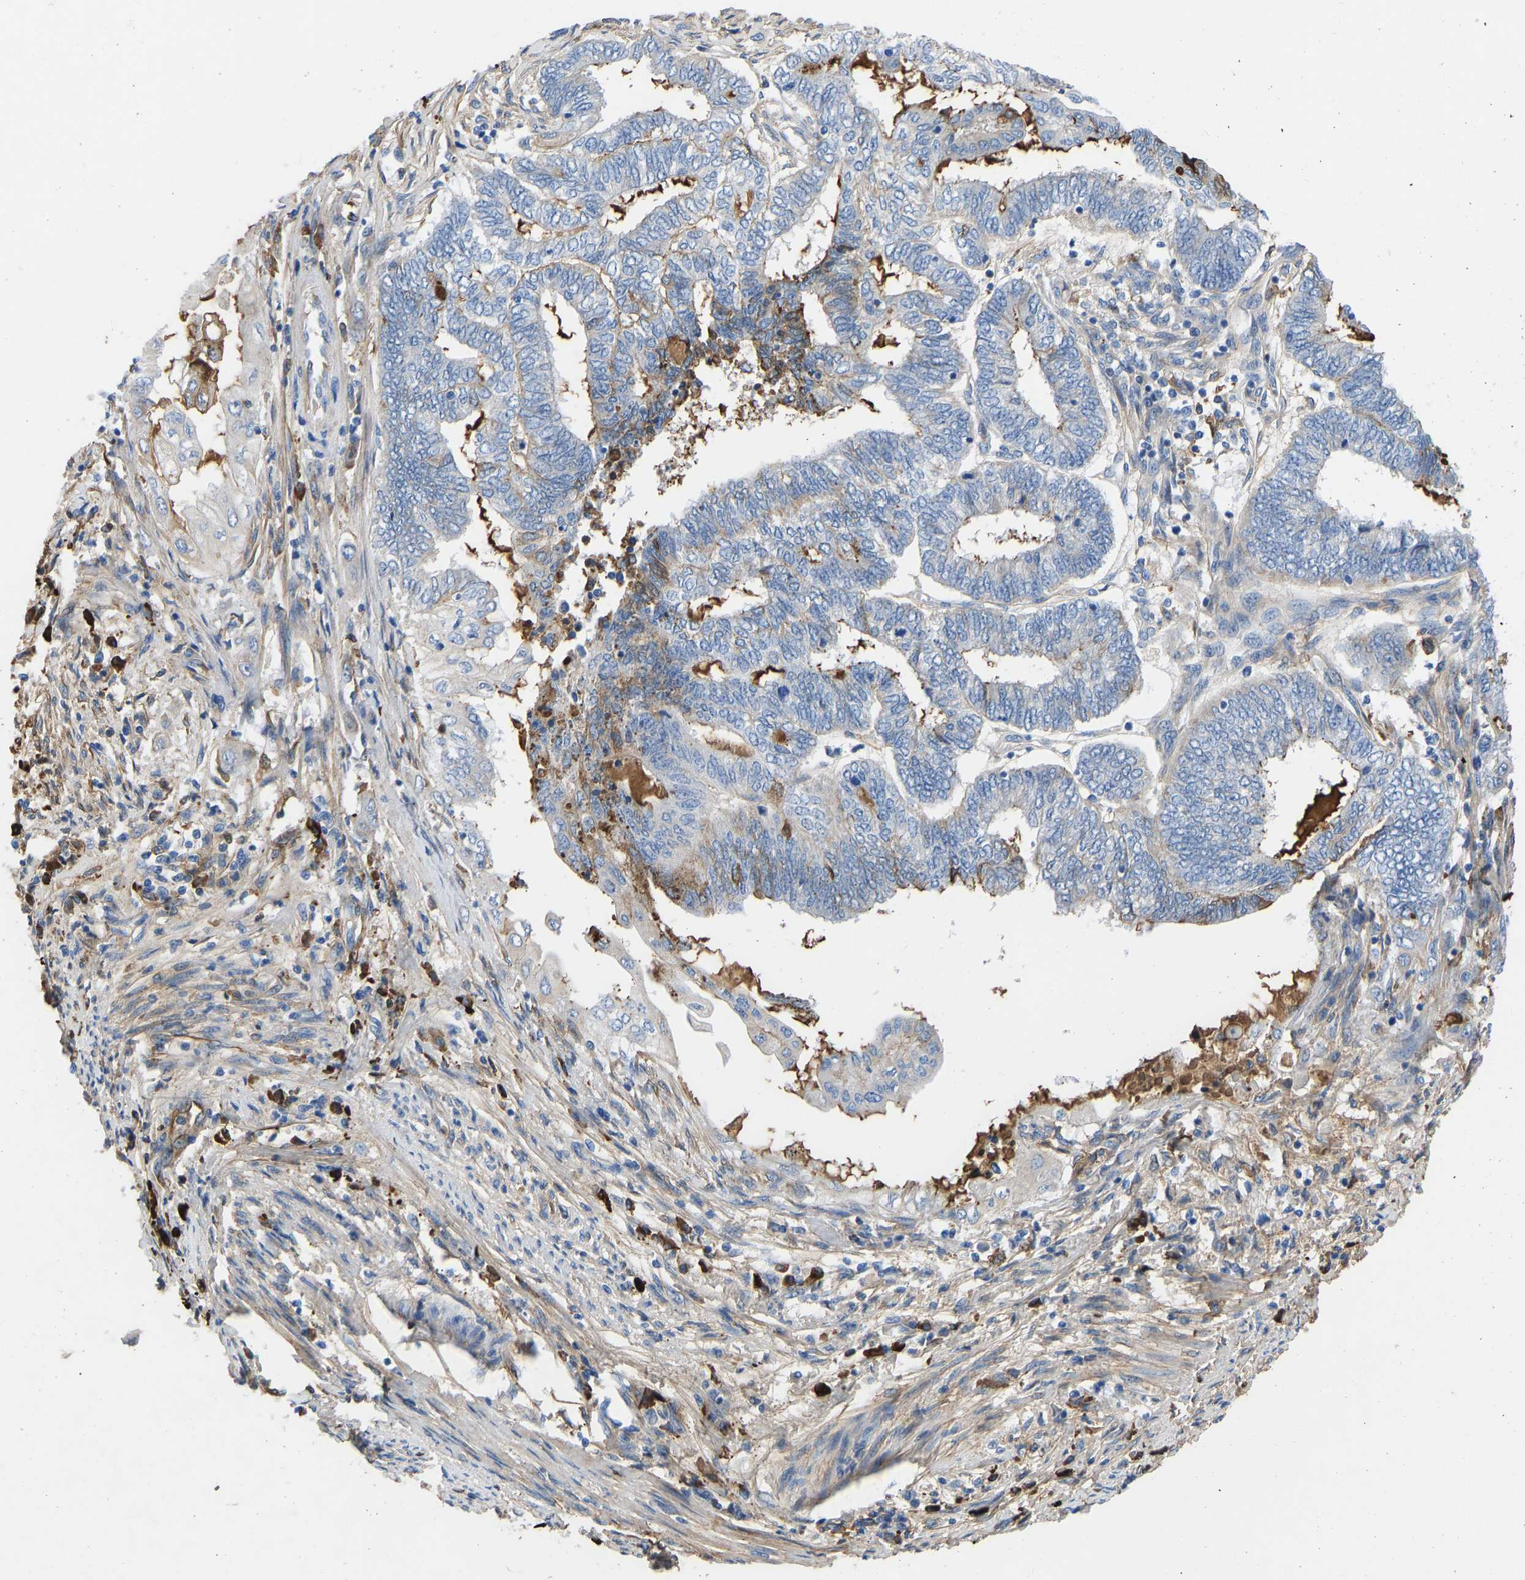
{"staining": {"intensity": "negative", "quantity": "none", "location": "none"}, "tissue": "endometrial cancer", "cell_type": "Tumor cells", "image_type": "cancer", "snomed": [{"axis": "morphology", "description": "Adenocarcinoma, NOS"}, {"axis": "topography", "description": "Uterus"}, {"axis": "topography", "description": "Endometrium"}], "caption": "This is a photomicrograph of IHC staining of endometrial cancer, which shows no staining in tumor cells. Brightfield microscopy of immunohistochemistry (IHC) stained with DAB (brown) and hematoxylin (blue), captured at high magnification.", "gene": "HSPG2", "patient": {"sex": "female", "age": 70}}